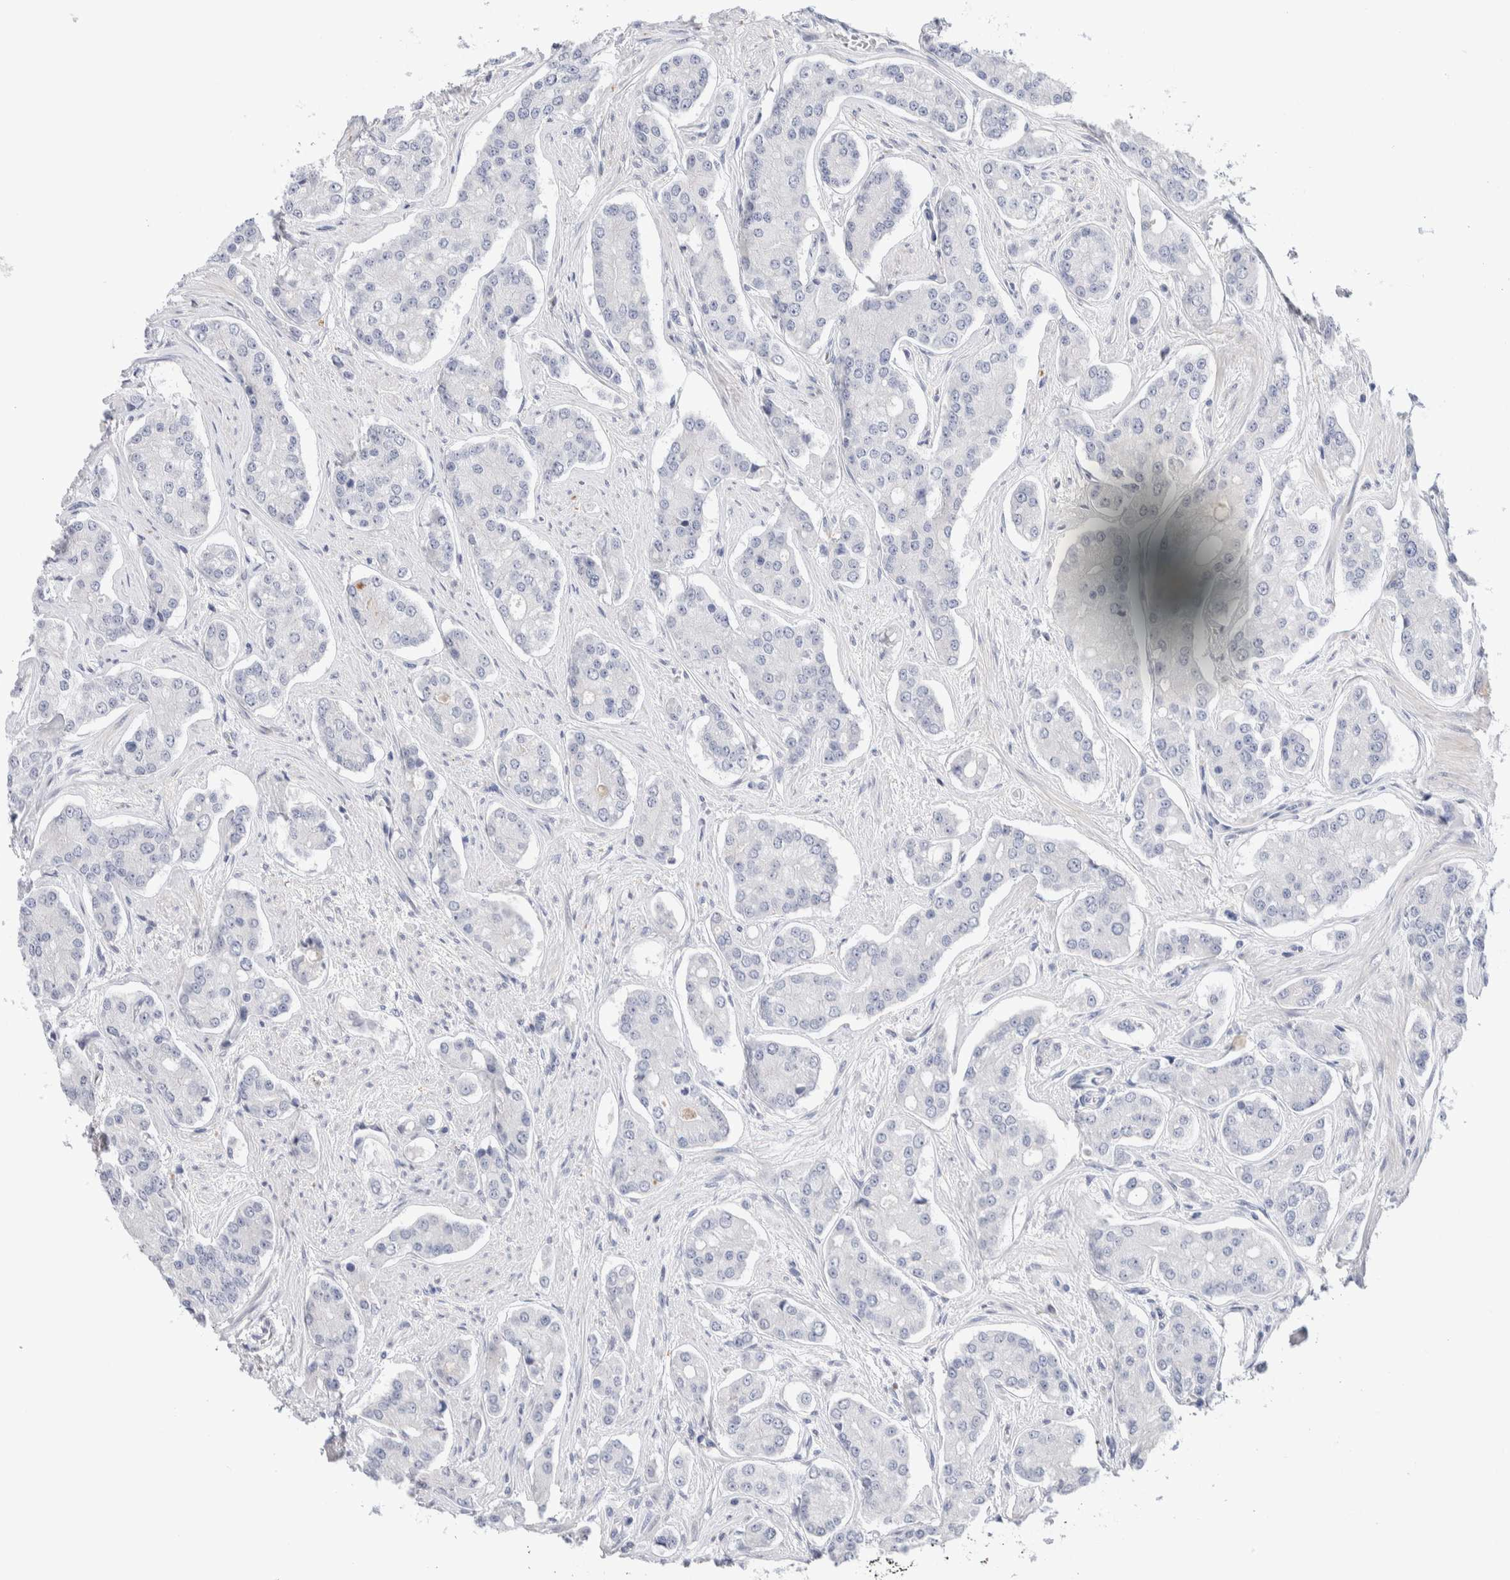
{"staining": {"intensity": "negative", "quantity": "none", "location": "none"}, "tissue": "prostate cancer", "cell_type": "Tumor cells", "image_type": "cancer", "snomed": [{"axis": "morphology", "description": "Adenocarcinoma, High grade"}, {"axis": "topography", "description": "Prostate"}], "caption": "This is an immunohistochemistry micrograph of prostate cancer (high-grade adenocarcinoma). There is no expression in tumor cells.", "gene": "DNAJB6", "patient": {"sex": "male", "age": 71}}